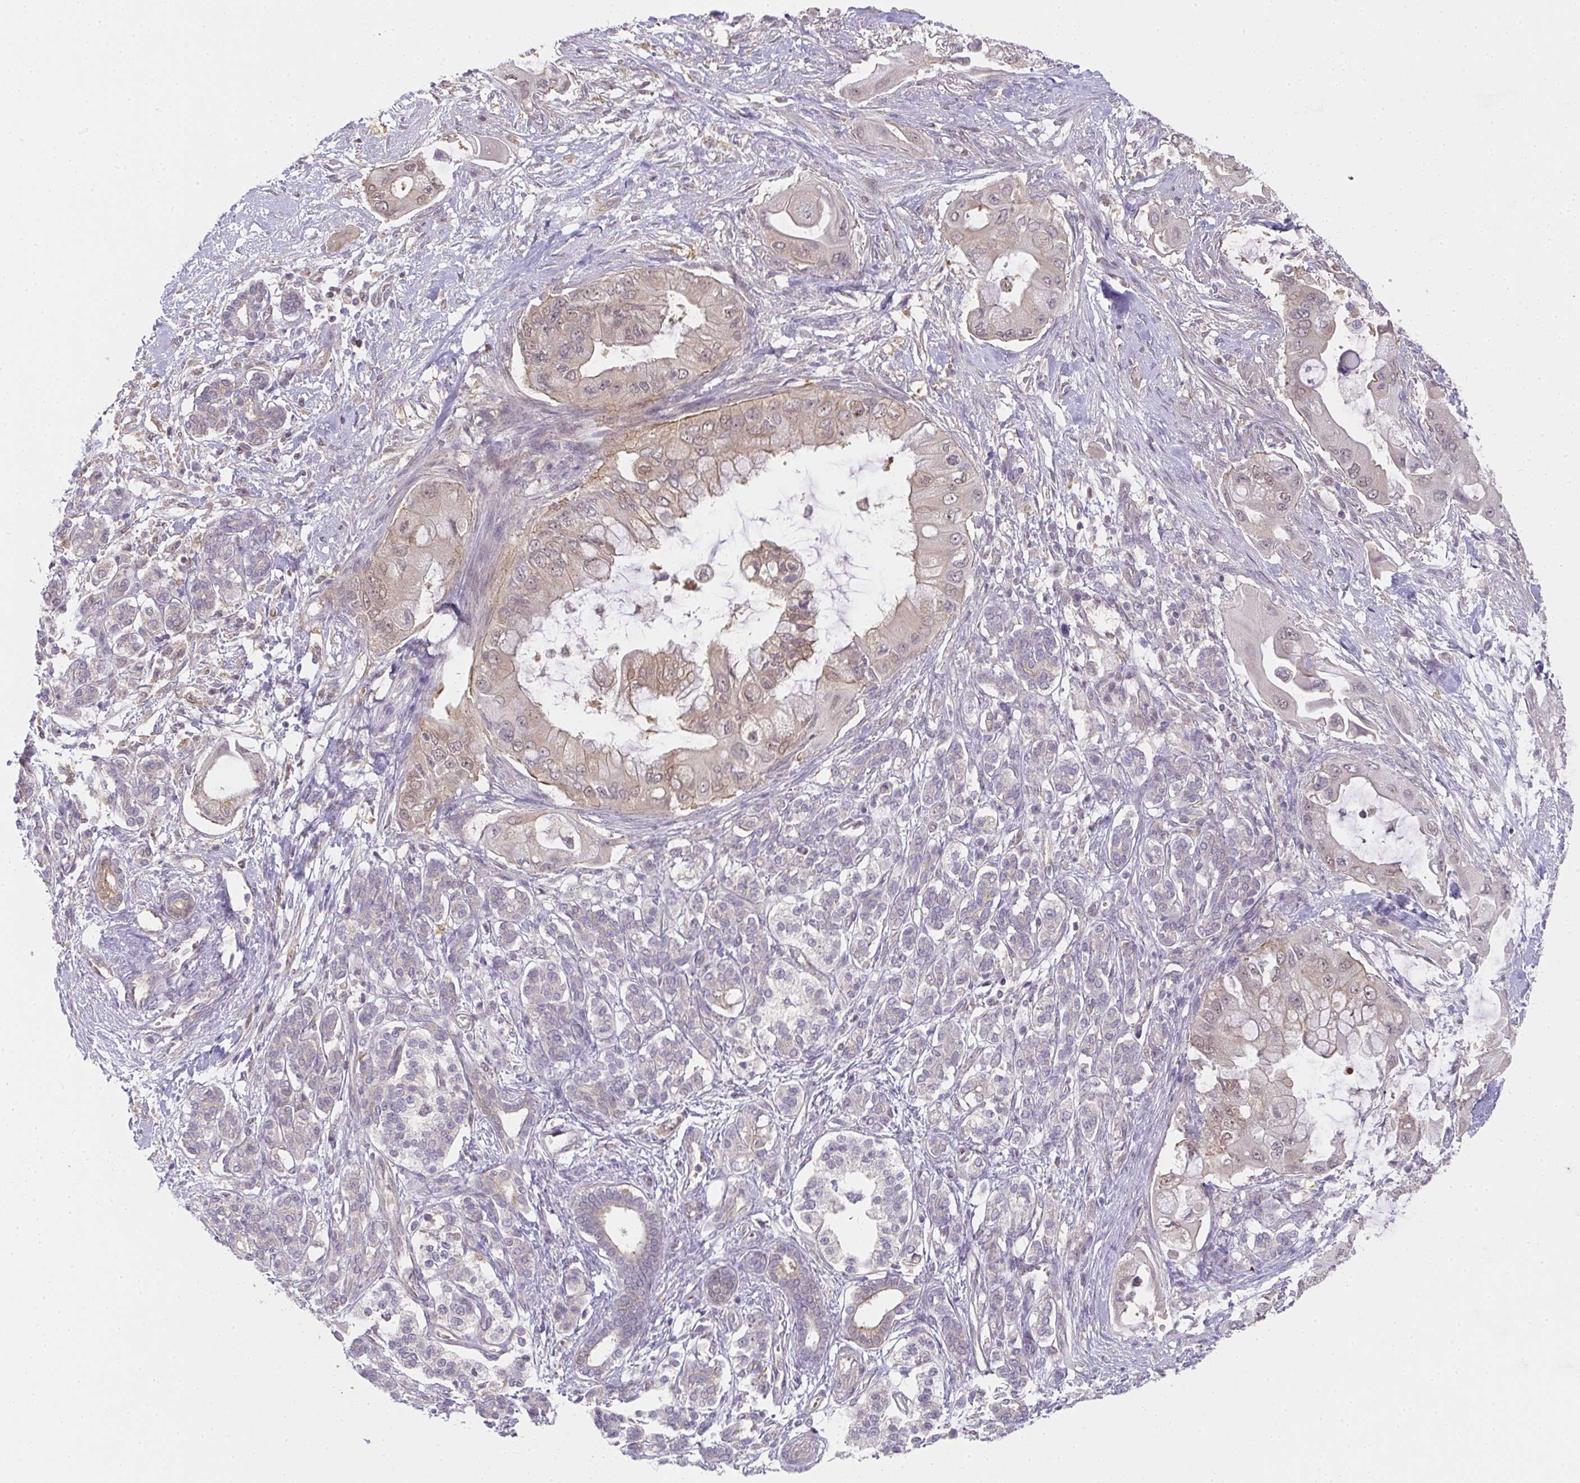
{"staining": {"intensity": "moderate", "quantity": ">75%", "location": "cytoplasmic/membranous,nuclear"}, "tissue": "pancreatic cancer", "cell_type": "Tumor cells", "image_type": "cancer", "snomed": [{"axis": "morphology", "description": "Adenocarcinoma, NOS"}, {"axis": "topography", "description": "Pancreas"}], "caption": "Human pancreatic cancer stained for a protein (brown) displays moderate cytoplasmic/membranous and nuclear positive expression in about >75% of tumor cells.", "gene": "GSDMB", "patient": {"sex": "male", "age": 57}}